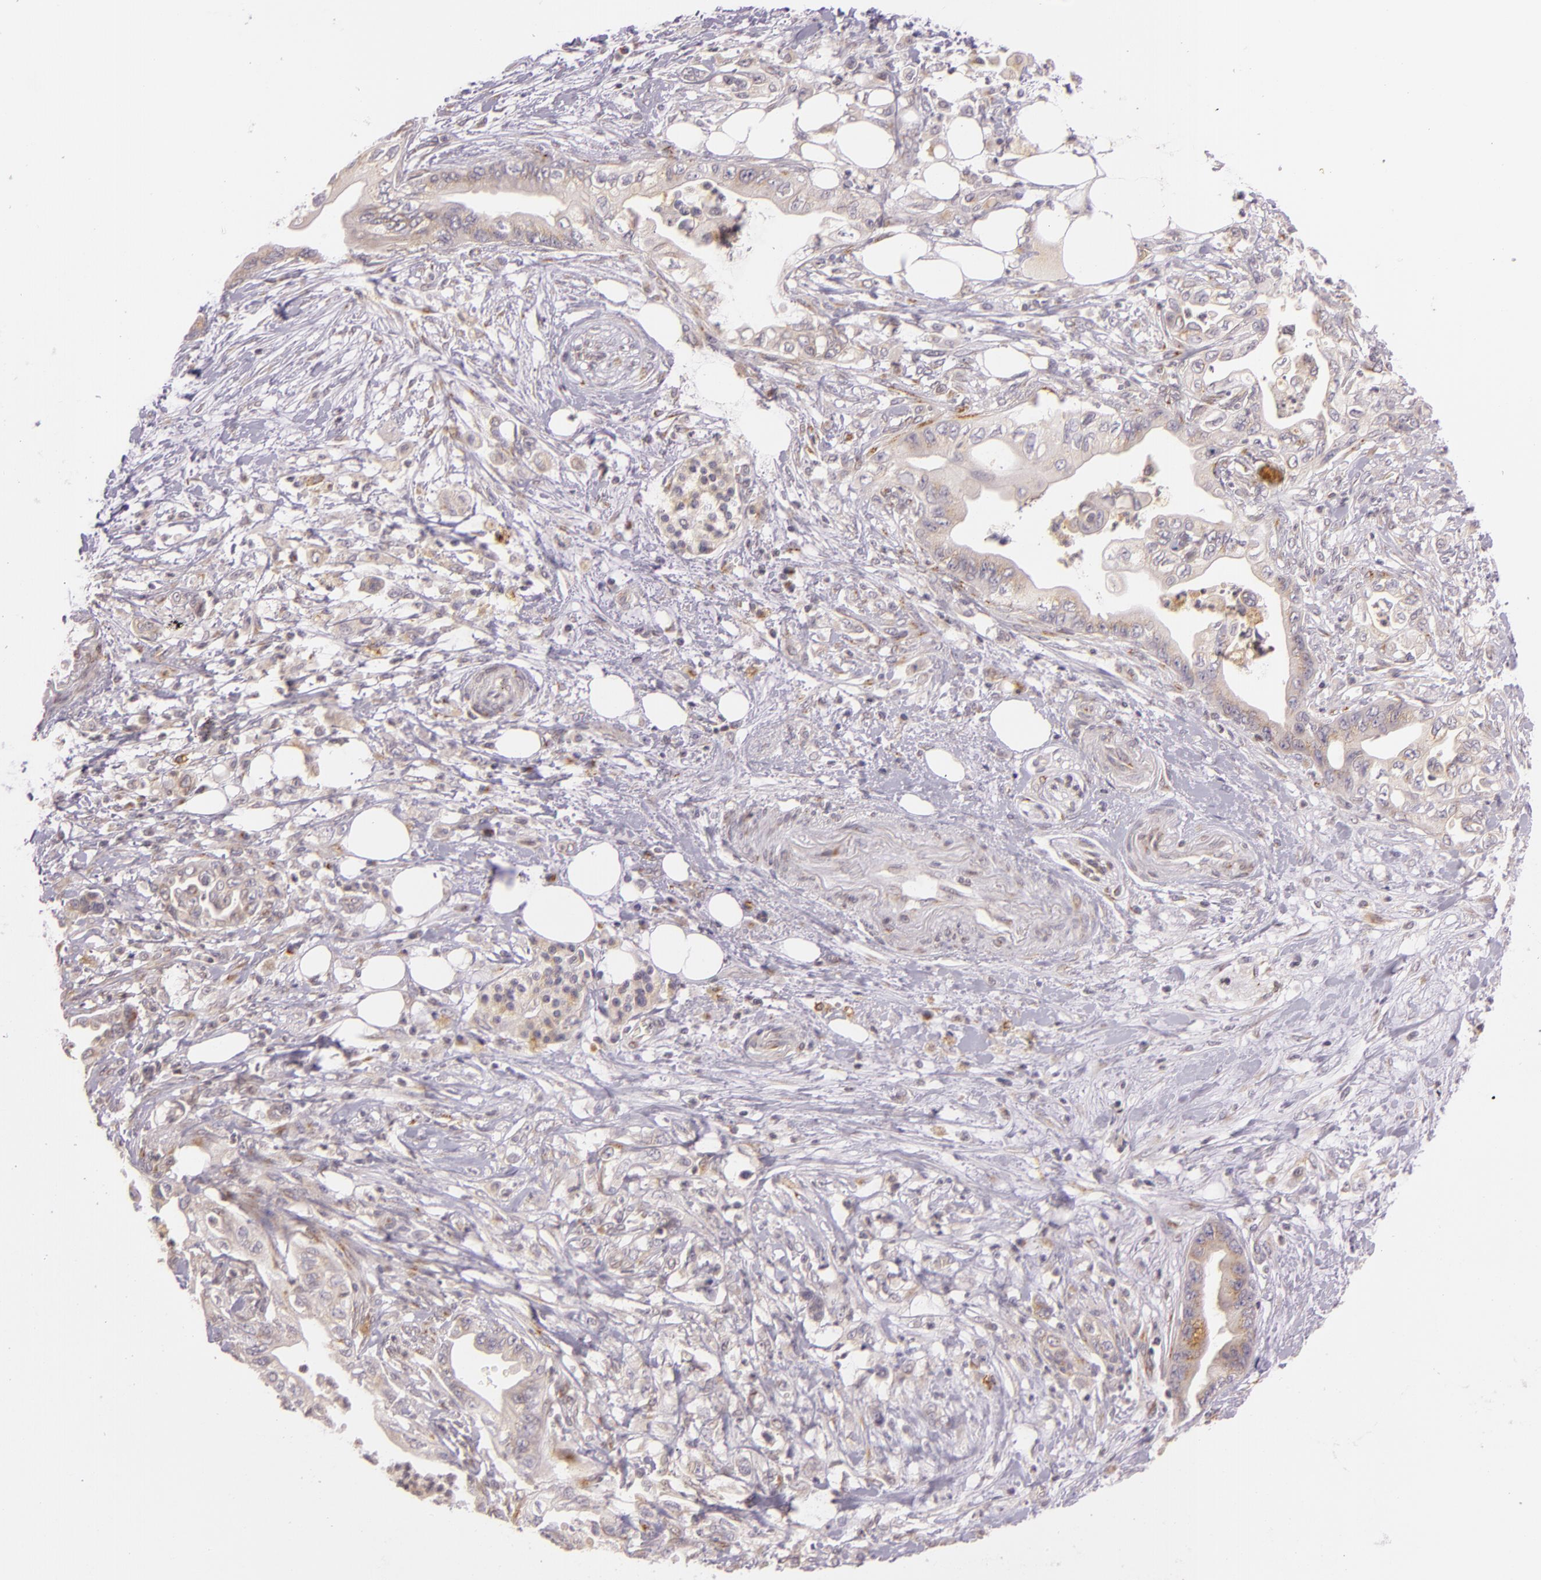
{"staining": {"intensity": "weak", "quantity": ">75%", "location": "cytoplasmic/membranous"}, "tissue": "pancreatic cancer", "cell_type": "Tumor cells", "image_type": "cancer", "snomed": [{"axis": "morphology", "description": "Adenocarcinoma, NOS"}, {"axis": "topography", "description": "Pancreas"}], "caption": "Immunohistochemistry staining of pancreatic adenocarcinoma, which exhibits low levels of weak cytoplasmic/membranous expression in about >75% of tumor cells indicating weak cytoplasmic/membranous protein positivity. The staining was performed using DAB (3,3'-diaminobenzidine) (brown) for protein detection and nuclei were counterstained in hematoxylin (blue).", "gene": "LGMN", "patient": {"sex": "female", "age": 66}}